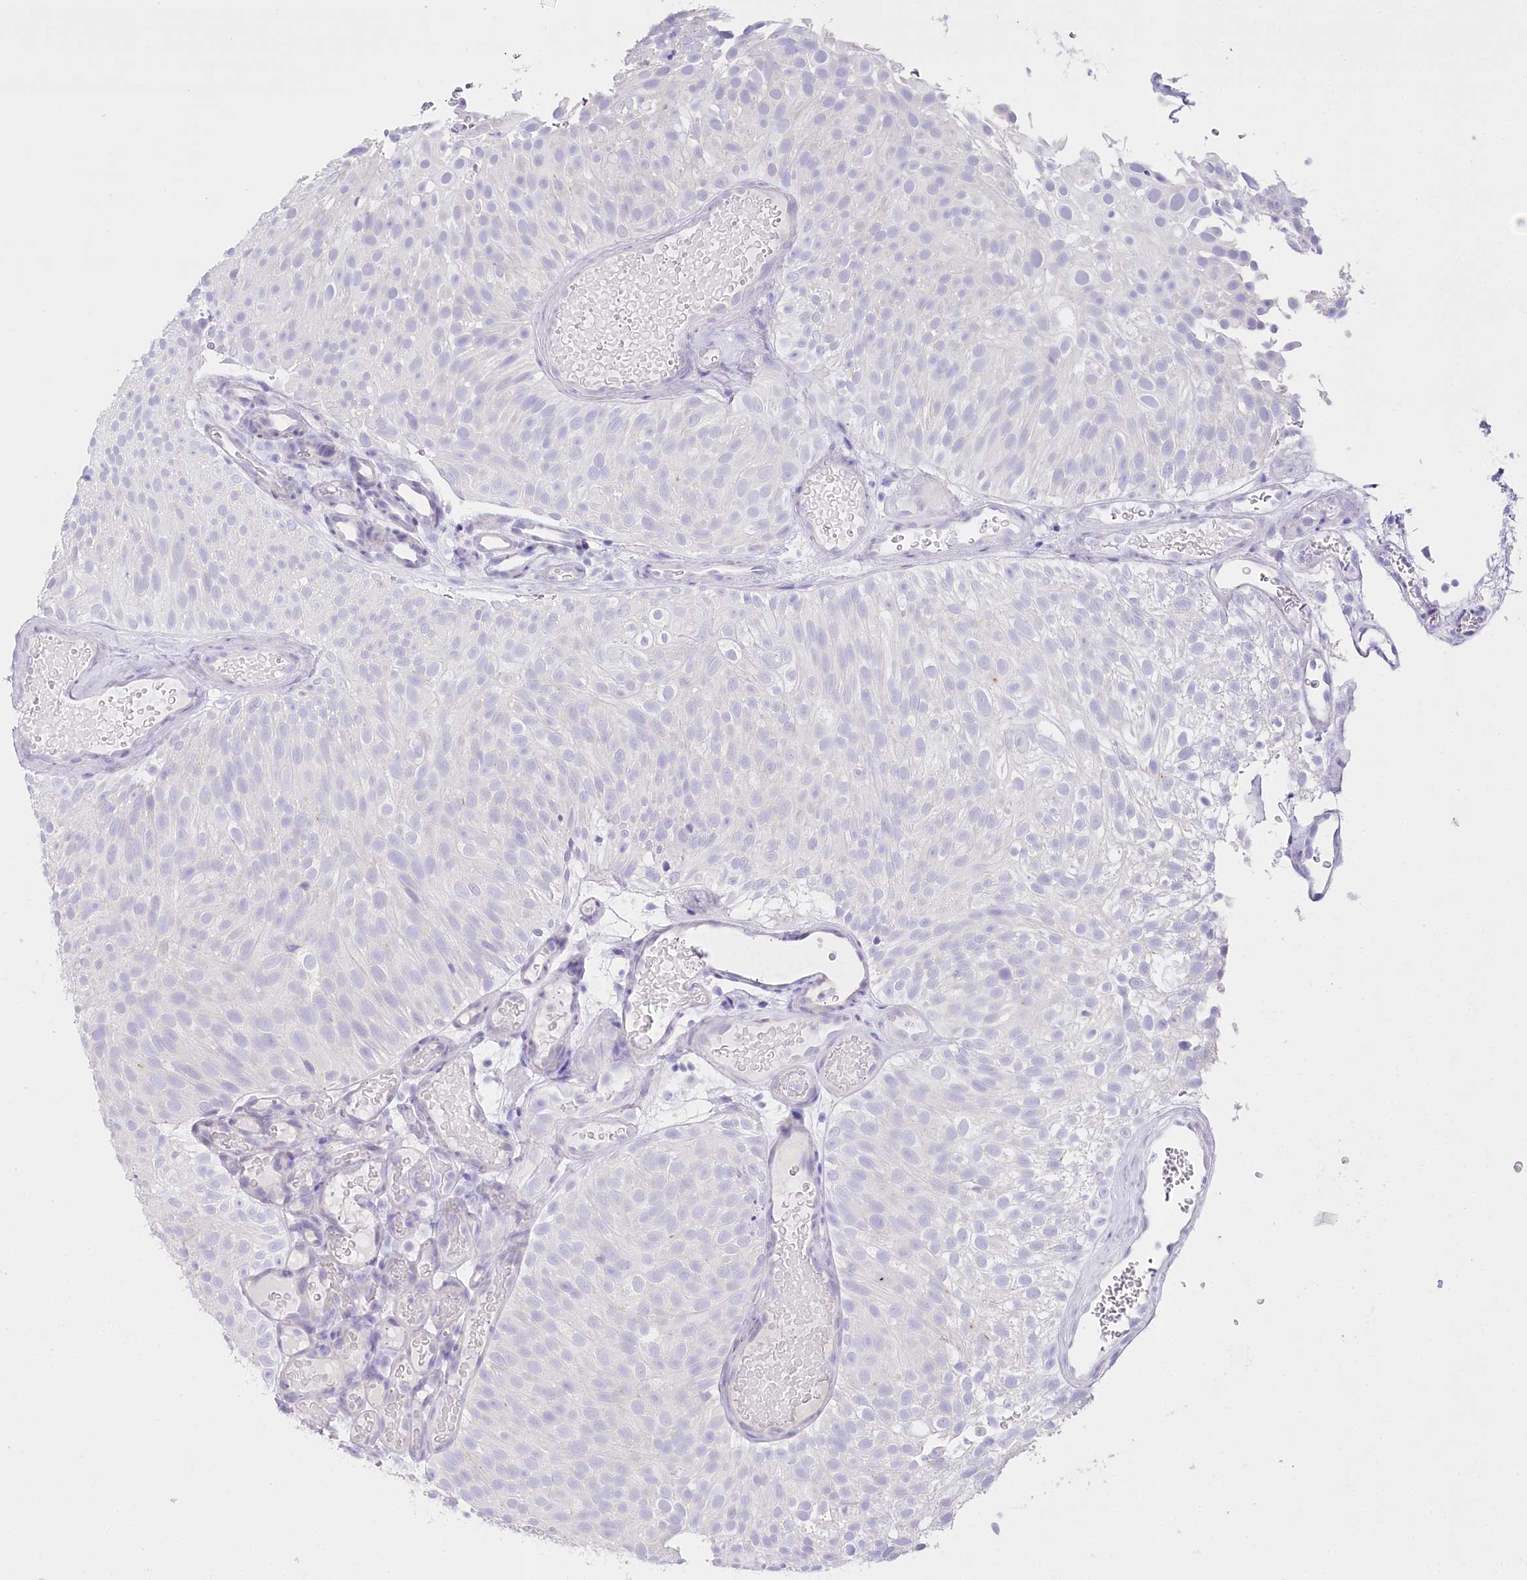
{"staining": {"intensity": "negative", "quantity": "none", "location": "none"}, "tissue": "urothelial cancer", "cell_type": "Tumor cells", "image_type": "cancer", "snomed": [{"axis": "morphology", "description": "Urothelial carcinoma, Low grade"}, {"axis": "topography", "description": "Urinary bladder"}], "caption": "Protein analysis of urothelial cancer shows no significant expression in tumor cells.", "gene": "CSN3", "patient": {"sex": "male", "age": 78}}